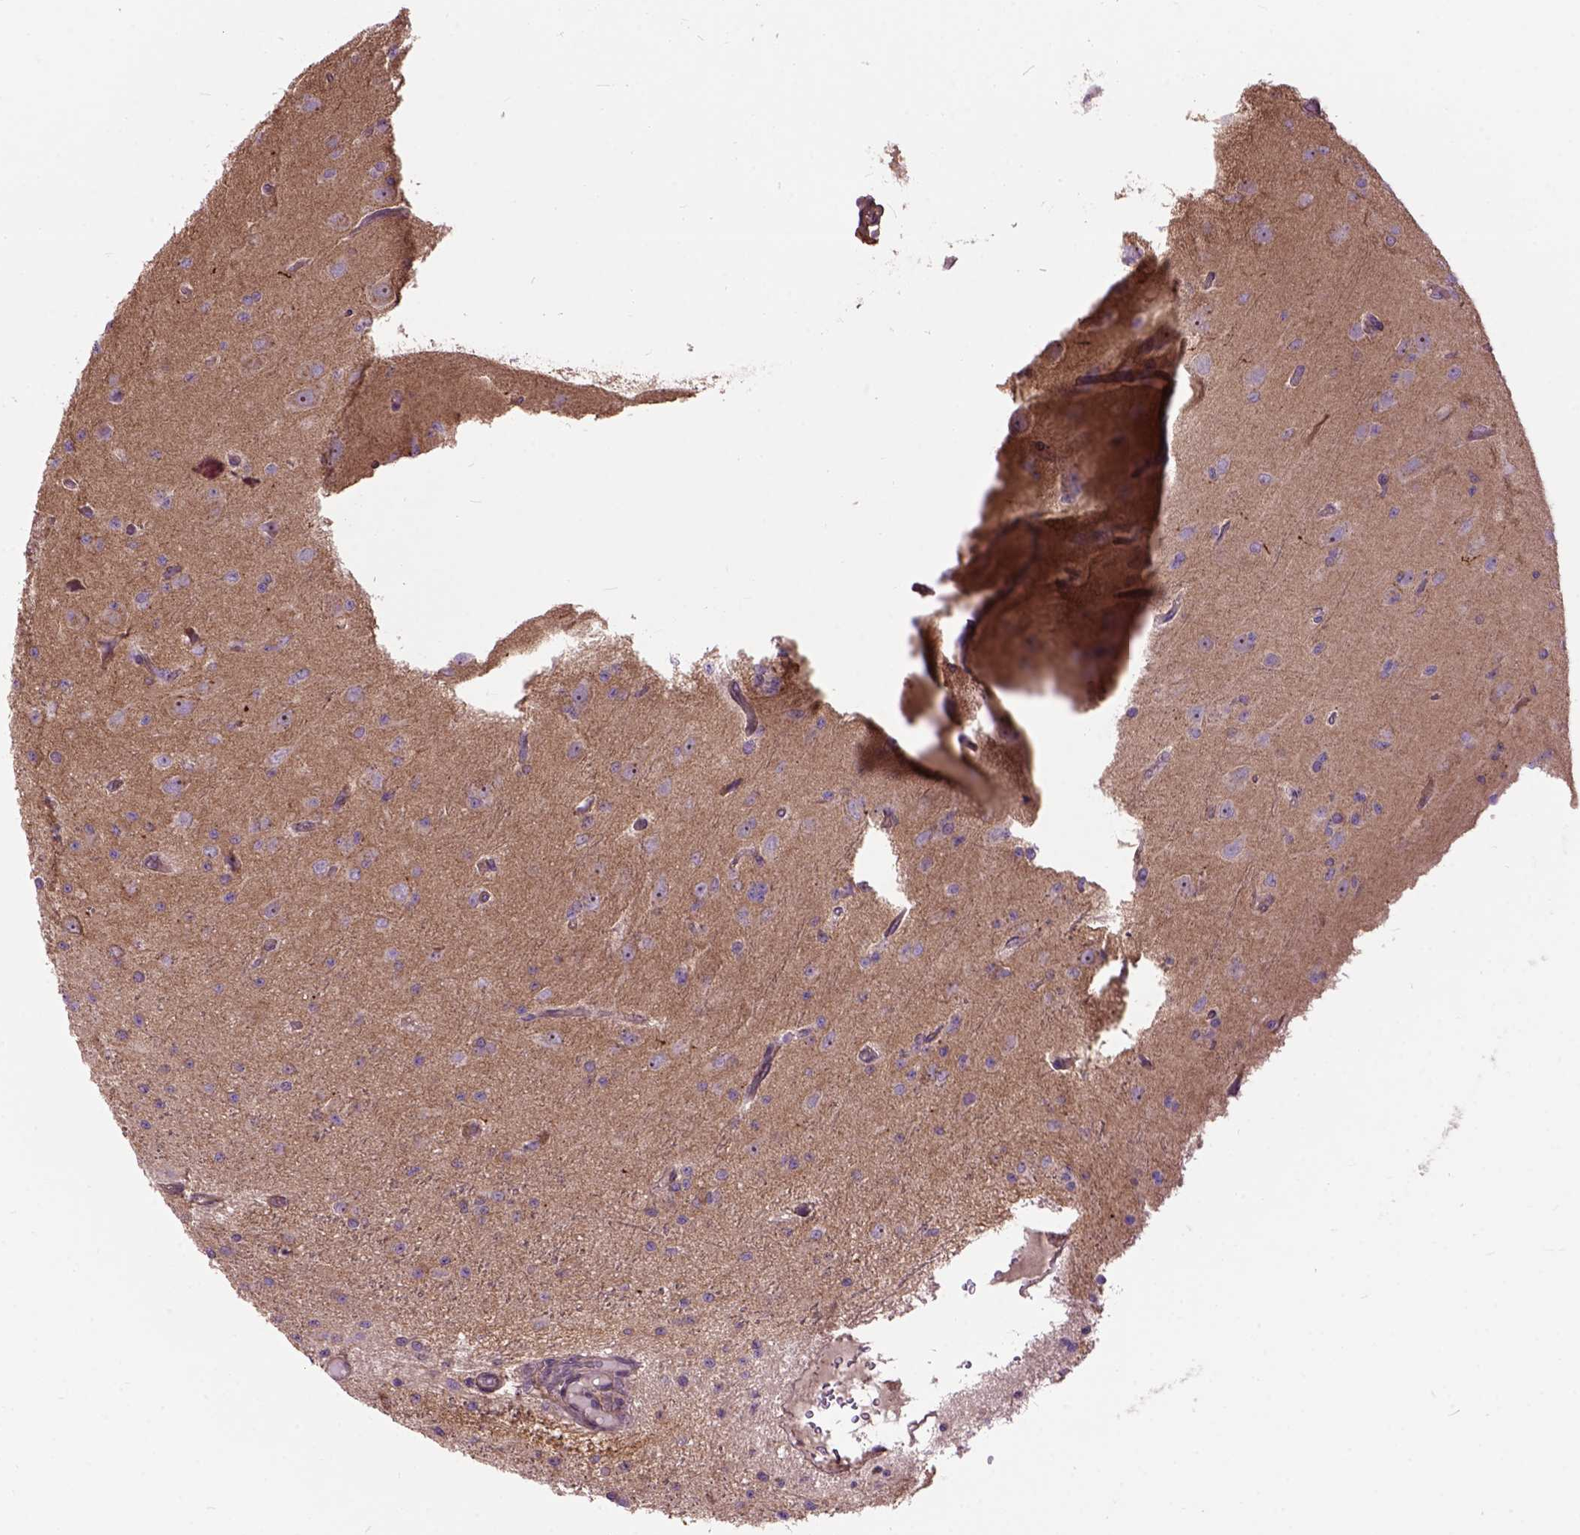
{"staining": {"intensity": "negative", "quantity": "none", "location": "none"}, "tissue": "glioma", "cell_type": "Tumor cells", "image_type": "cancer", "snomed": [{"axis": "morphology", "description": "Glioma, malignant, Low grade"}, {"axis": "topography", "description": "Brain"}], "caption": "Micrograph shows no significant protein staining in tumor cells of malignant glioma (low-grade). (DAB (3,3'-diaminobenzidine) immunohistochemistry with hematoxylin counter stain).", "gene": "MAPT", "patient": {"sex": "male", "age": 27}}